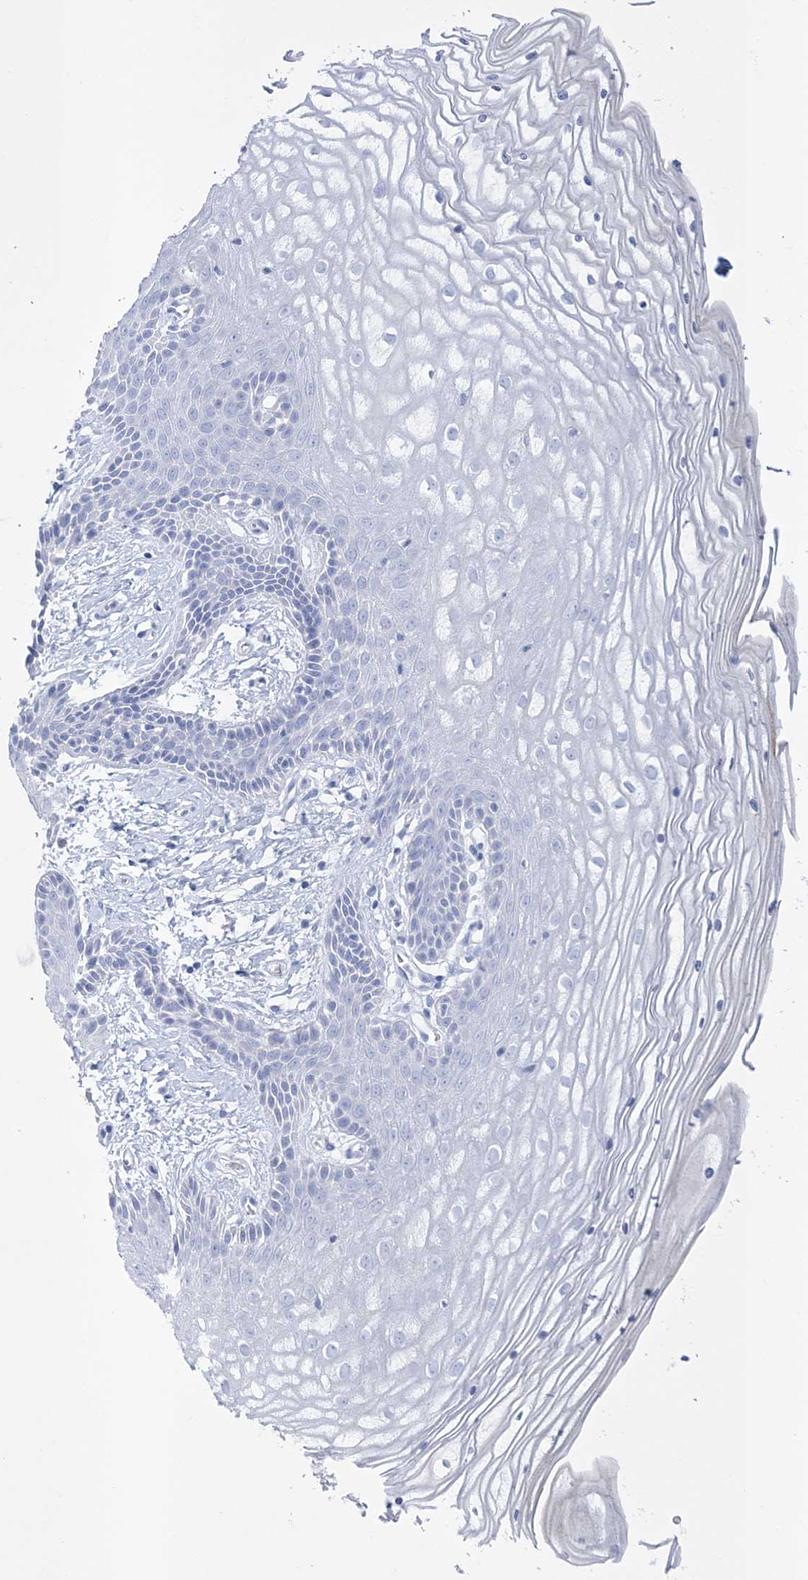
{"staining": {"intensity": "negative", "quantity": "none", "location": "none"}, "tissue": "vagina", "cell_type": "Squamous epithelial cells", "image_type": "normal", "snomed": [{"axis": "morphology", "description": "Normal tissue, NOS"}, {"axis": "topography", "description": "Vagina"}, {"axis": "topography", "description": "Cervix"}], "caption": "An immunohistochemistry image of normal vagina is shown. There is no staining in squamous epithelial cells of vagina.", "gene": "RBP2", "patient": {"sex": "female", "age": 40}}